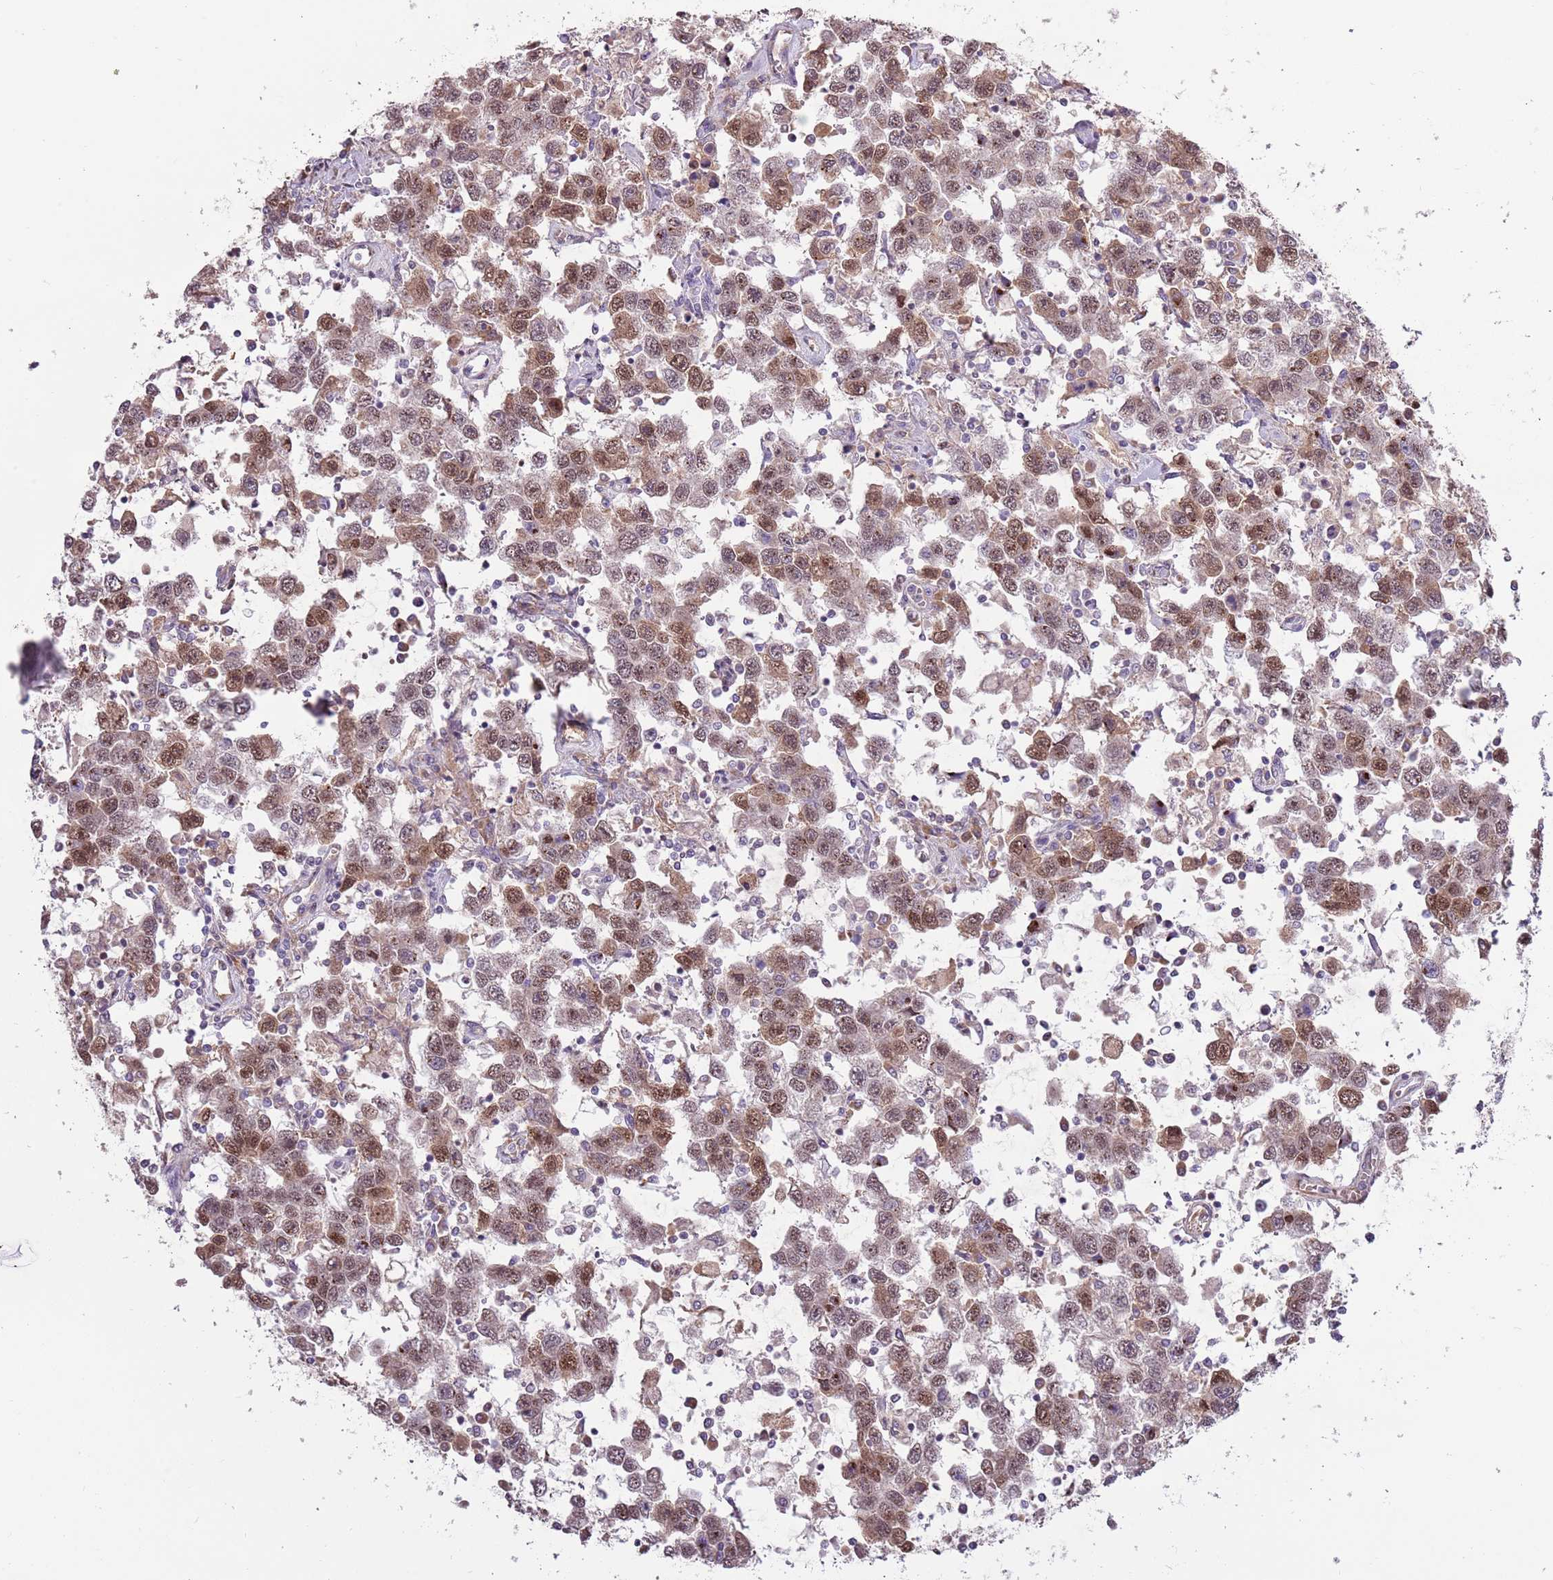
{"staining": {"intensity": "moderate", "quantity": ">75%", "location": "nuclear"}, "tissue": "testis cancer", "cell_type": "Tumor cells", "image_type": "cancer", "snomed": [{"axis": "morphology", "description": "Seminoma, NOS"}, {"axis": "topography", "description": "Testis"}], "caption": "Testis cancer (seminoma) stained with a brown dye shows moderate nuclear positive positivity in approximately >75% of tumor cells.", "gene": "SYS1", "patient": {"sex": "male", "age": 41}}